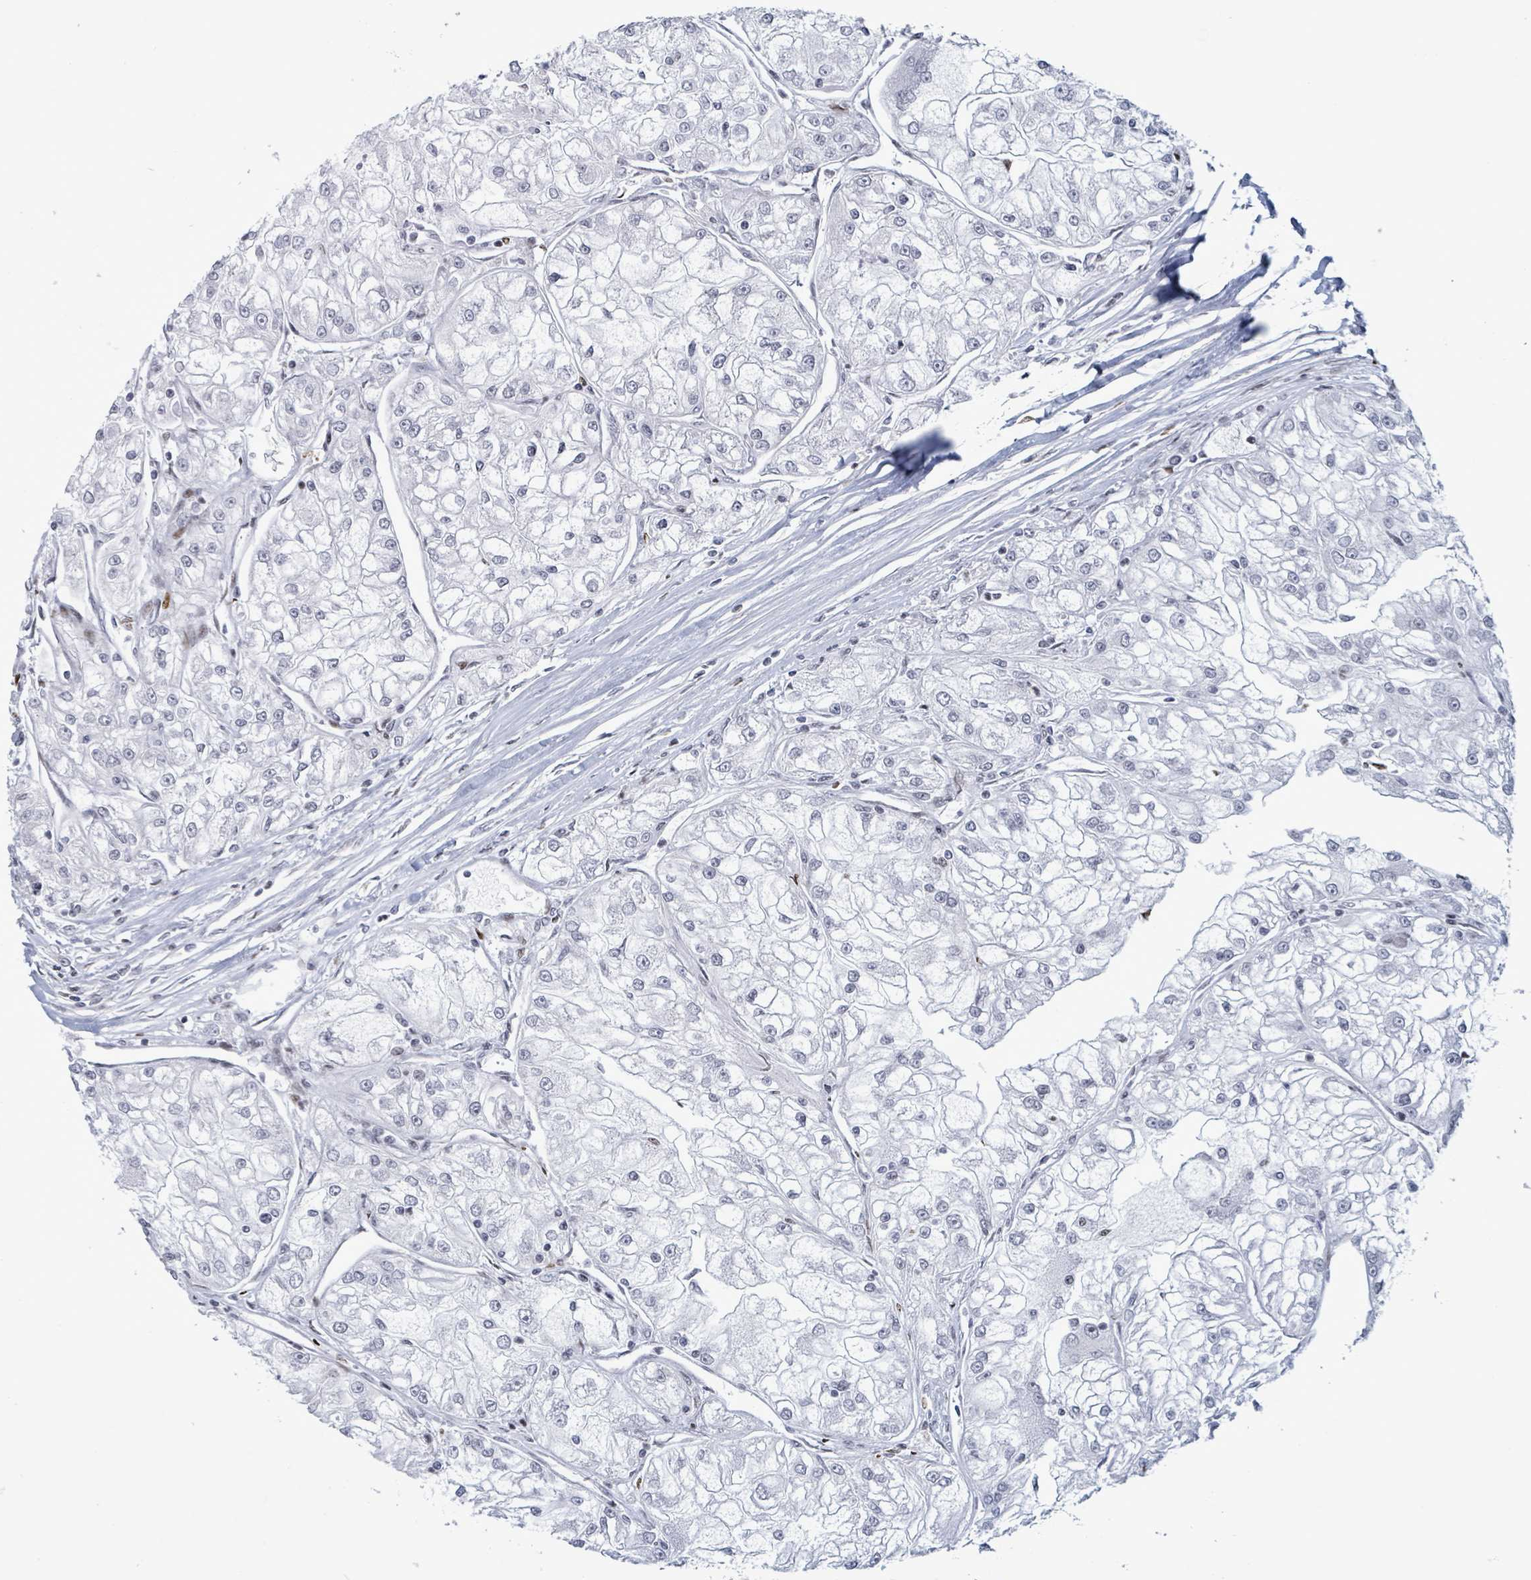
{"staining": {"intensity": "negative", "quantity": "none", "location": "none"}, "tissue": "renal cancer", "cell_type": "Tumor cells", "image_type": "cancer", "snomed": [{"axis": "morphology", "description": "Adenocarcinoma, NOS"}, {"axis": "topography", "description": "Kidney"}], "caption": "Photomicrograph shows no protein staining in tumor cells of adenocarcinoma (renal) tissue.", "gene": "FNDC4", "patient": {"sex": "female", "age": 72}}